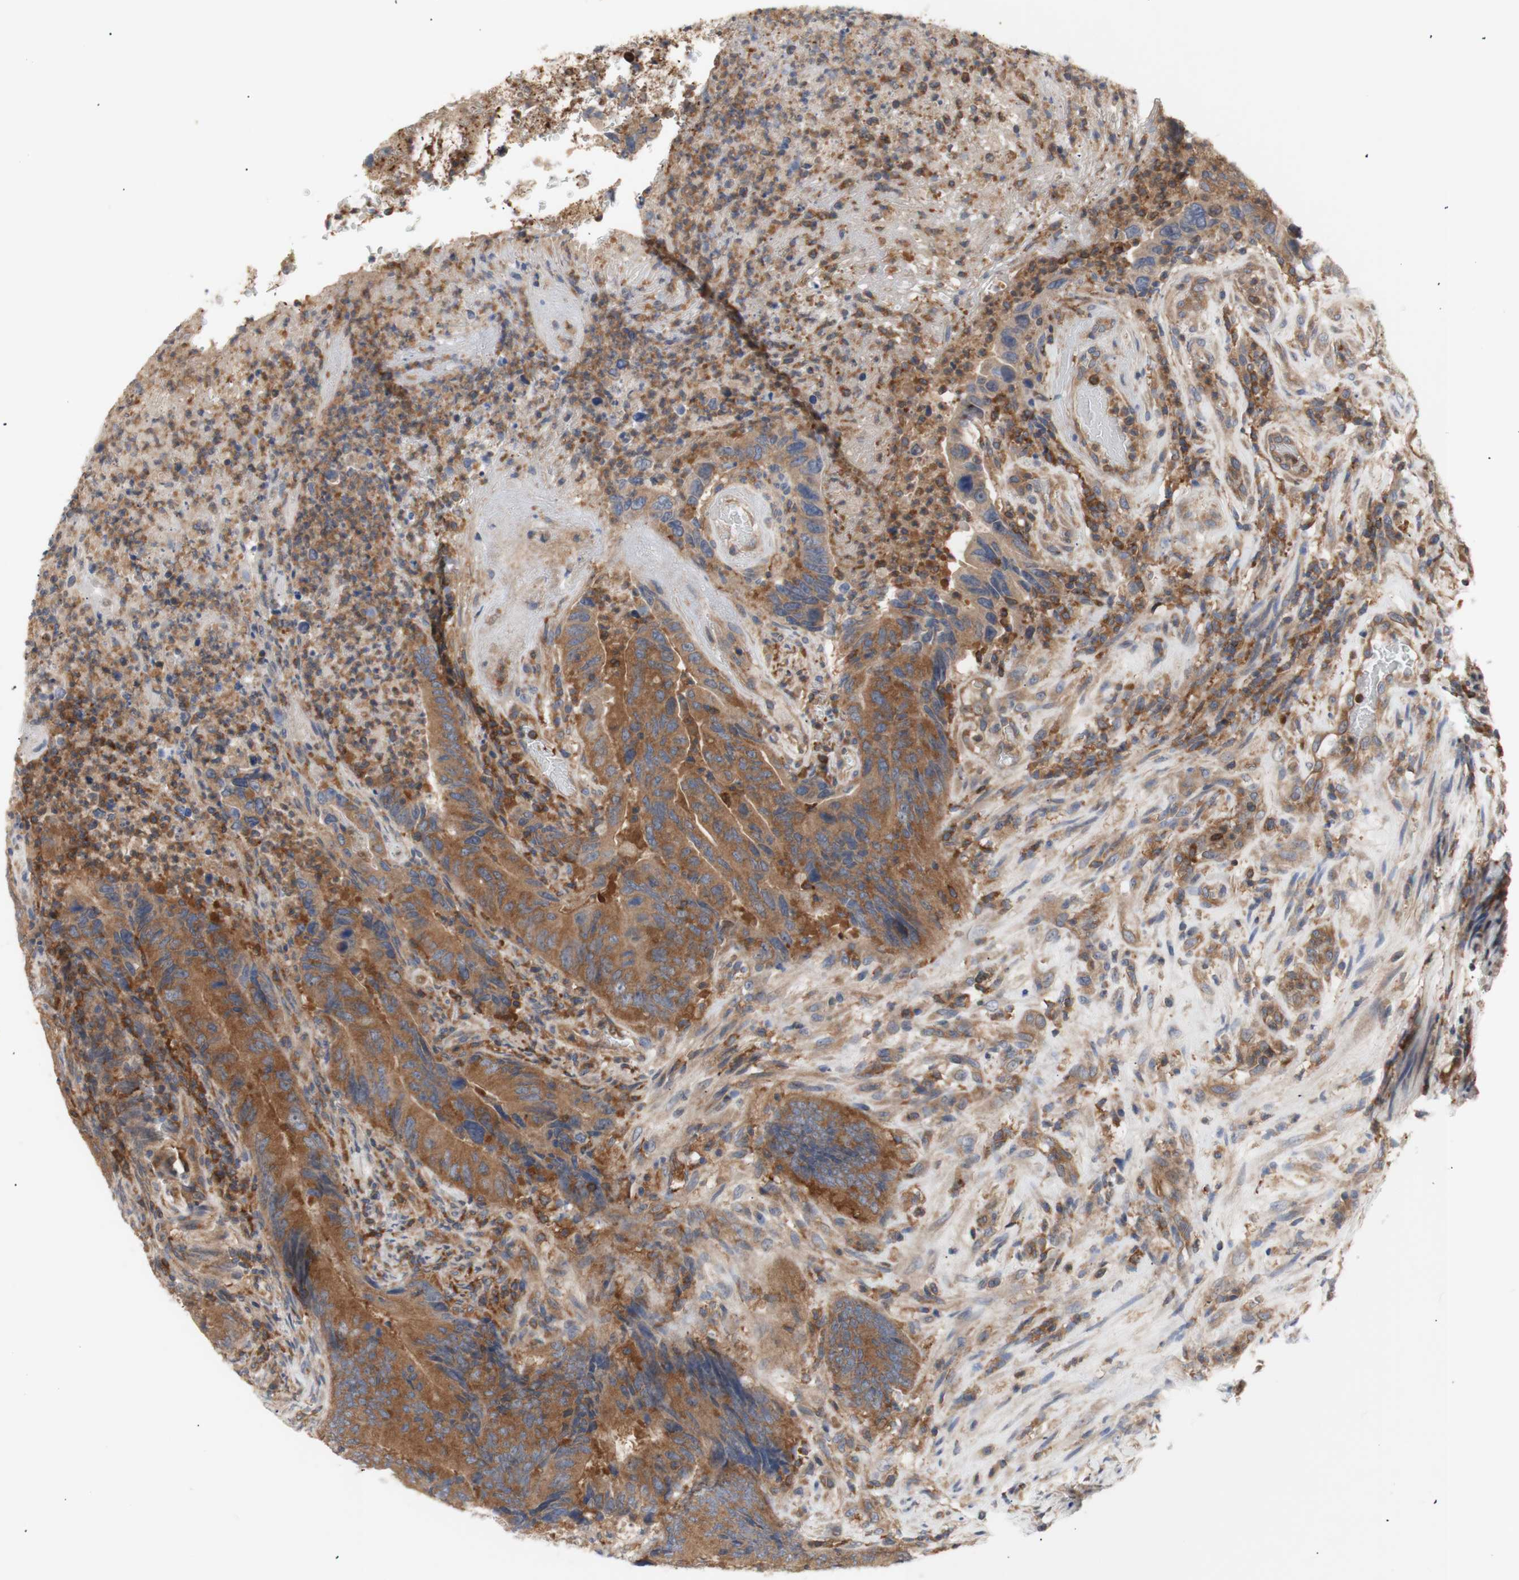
{"staining": {"intensity": "strong", "quantity": ">75%", "location": "cytoplasmic/membranous"}, "tissue": "colorectal cancer", "cell_type": "Tumor cells", "image_type": "cancer", "snomed": [{"axis": "morphology", "description": "Normal tissue, NOS"}, {"axis": "morphology", "description": "Adenocarcinoma, NOS"}, {"axis": "topography", "description": "Colon"}], "caption": "Protein expression analysis of human colorectal cancer (adenocarcinoma) reveals strong cytoplasmic/membranous staining in about >75% of tumor cells. (brown staining indicates protein expression, while blue staining denotes nuclei).", "gene": "IKBKG", "patient": {"sex": "male", "age": 56}}